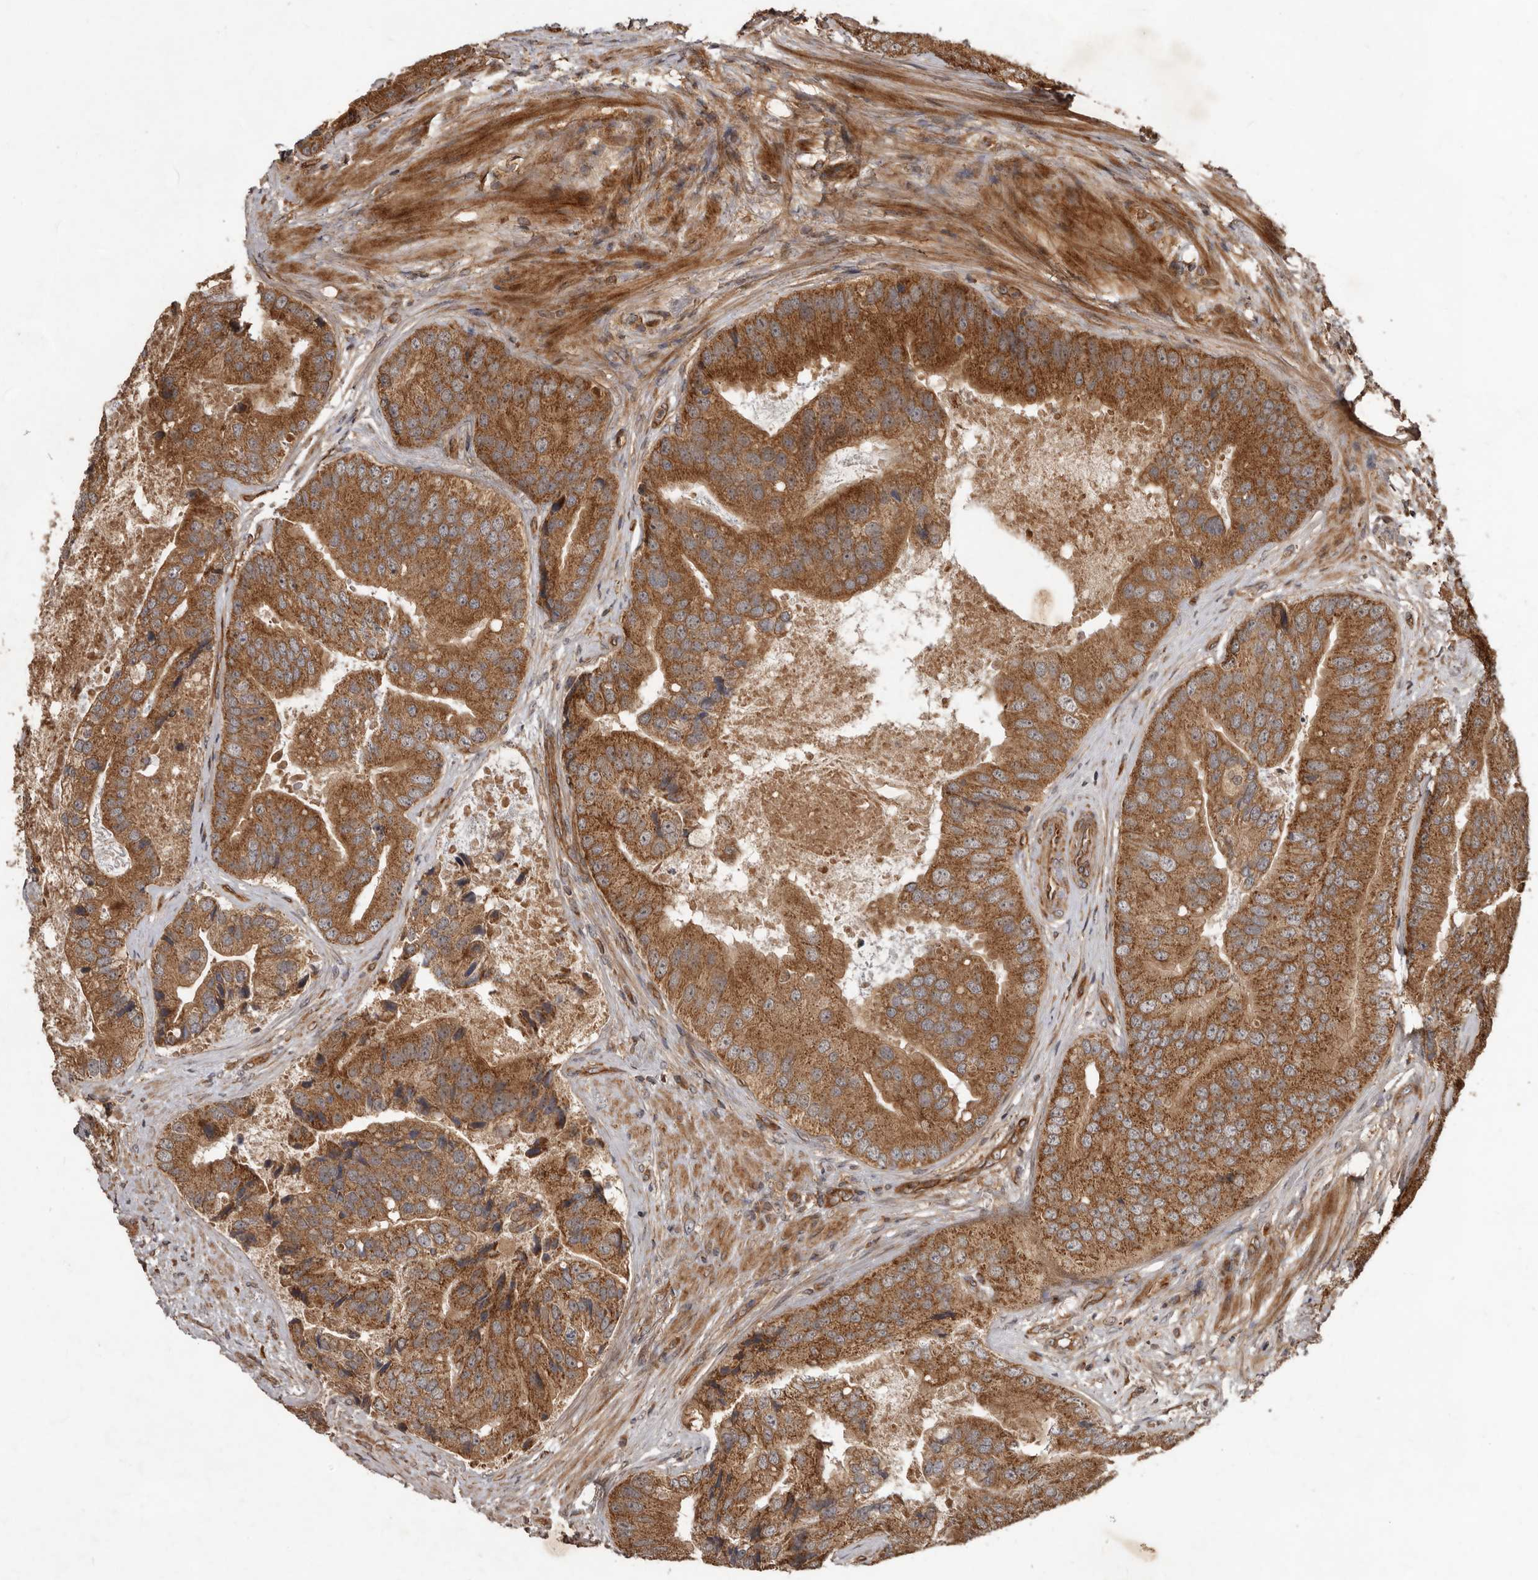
{"staining": {"intensity": "moderate", "quantity": ">75%", "location": "cytoplasmic/membranous"}, "tissue": "prostate cancer", "cell_type": "Tumor cells", "image_type": "cancer", "snomed": [{"axis": "morphology", "description": "Adenocarcinoma, High grade"}, {"axis": "topography", "description": "Prostate"}], "caption": "This is a histology image of IHC staining of prostate cancer, which shows moderate staining in the cytoplasmic/membranous of tumor cells.", "gene": "STK36", "patient": {"sex": "male", "age": 70}}